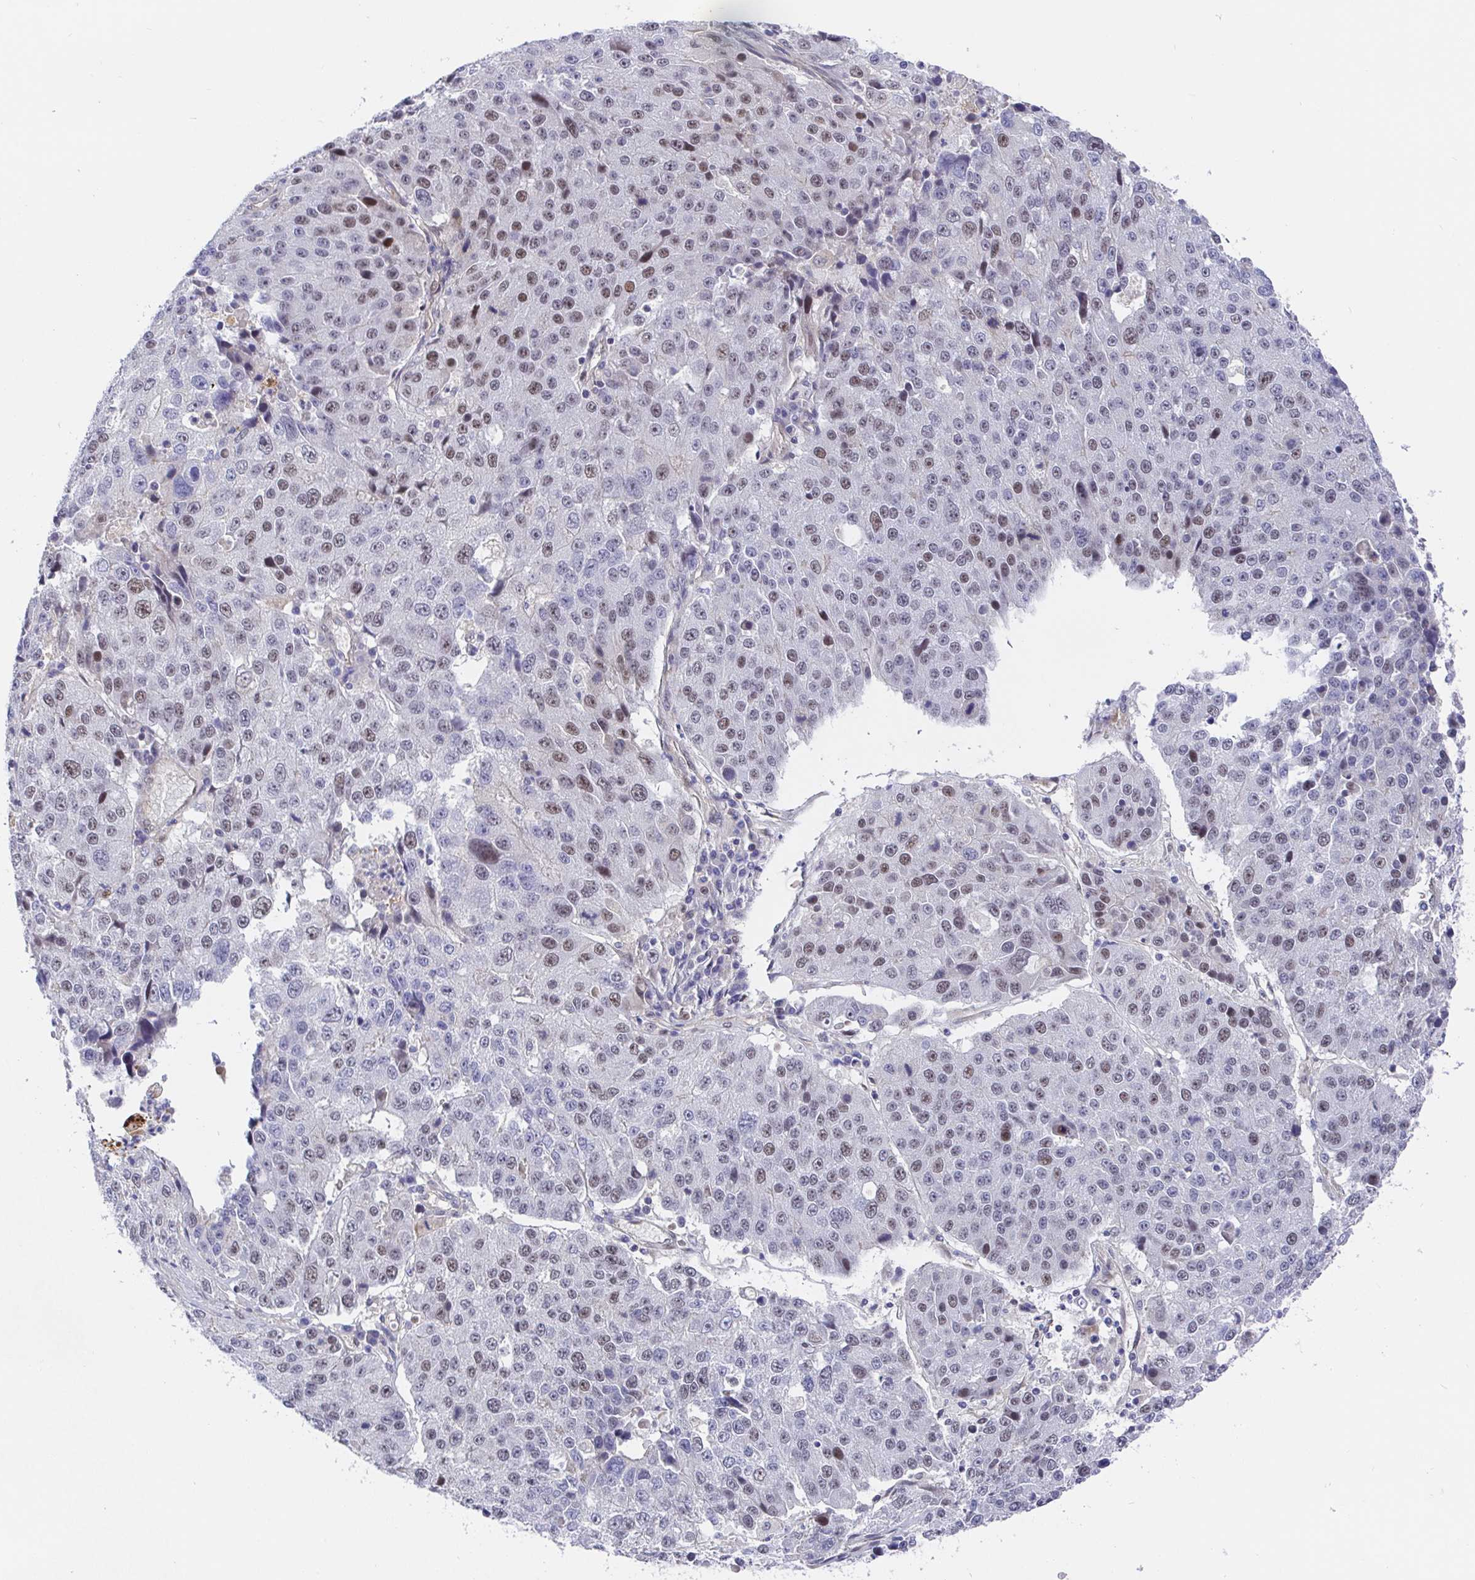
{"staining": {"intensity": "moderate", "quantity": "25%-75%", "location": "nuclear"}, "tissue": "stomach cancer", "cell_type": "Tumor cells", "image_type": "cancer", "snomed": [{"axis": "morphology", "description": "Adenocarcinoma, NOS"}, {"axis": "topography", "description": "Stomach"}], "caption": "Immunohistochemical staining of human adenocarcinoma (stomach) demonstrates medium levels of moderate nuclear protein positivity in approximately 25%-75% of tumor cells.", "gene": "TIMELESS", "patient": {"sex": "male", "age": 71}}